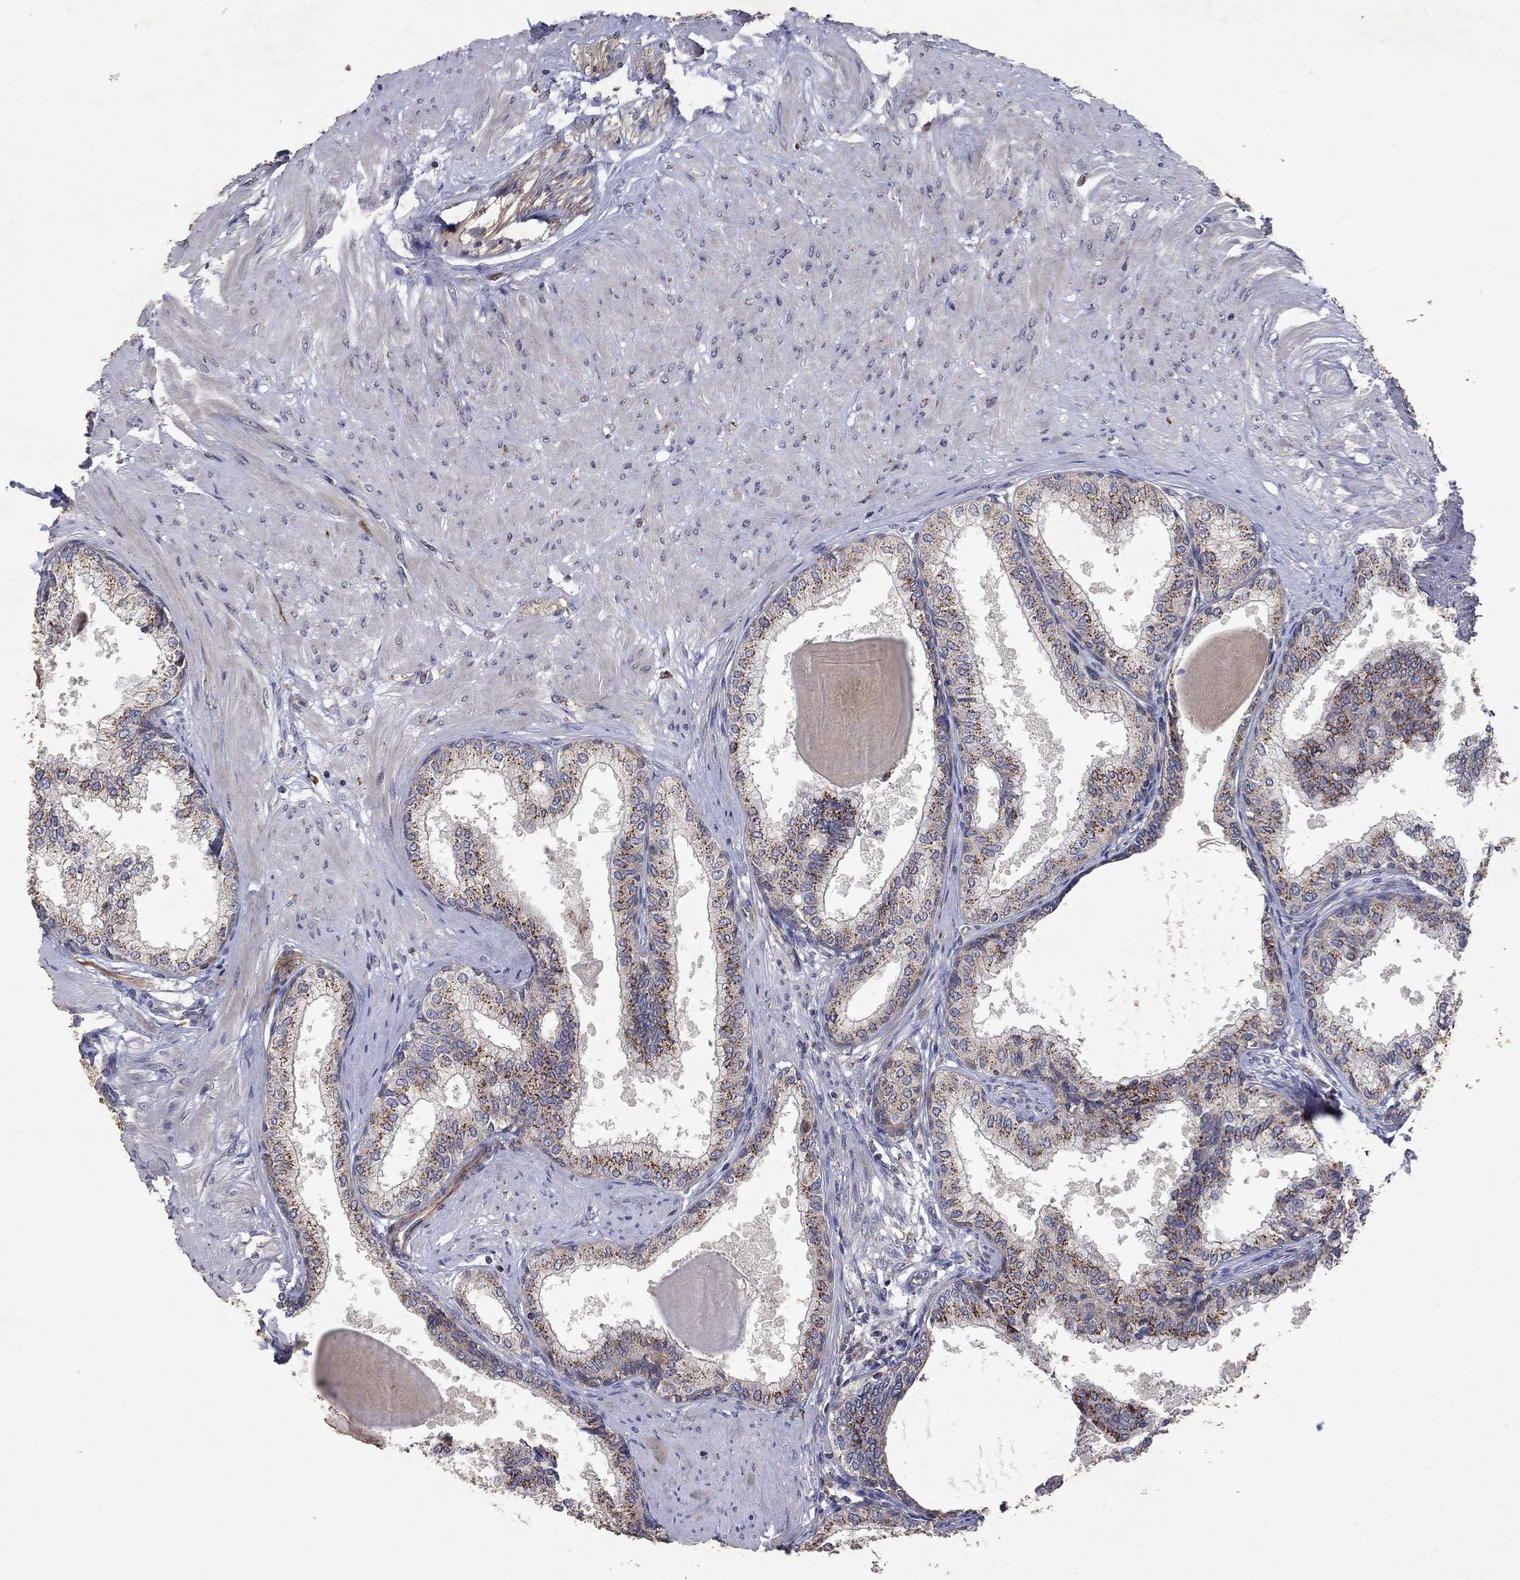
{"staining": {"intensity": "strong", "quantity": "25%-75%", "location": "cytoplasmic/membranous"}, "tissue": "prostate", "cell_type": "Glandular cells", "image_type": "normal", "snomed": [{"axis": "morphology", "description": "Normal tissue, NOS"}, {"axis": "topography", "description": "Prostate"}], "caption": "IHC image of benign human prostate stained for a protein (brown), which reveals high levels of strong cytoplasmic/membranous expression in approximately 25%-75% of glandular cells.", "gene": "FRG1", "patient": {"sex": "male", "age": 63}}